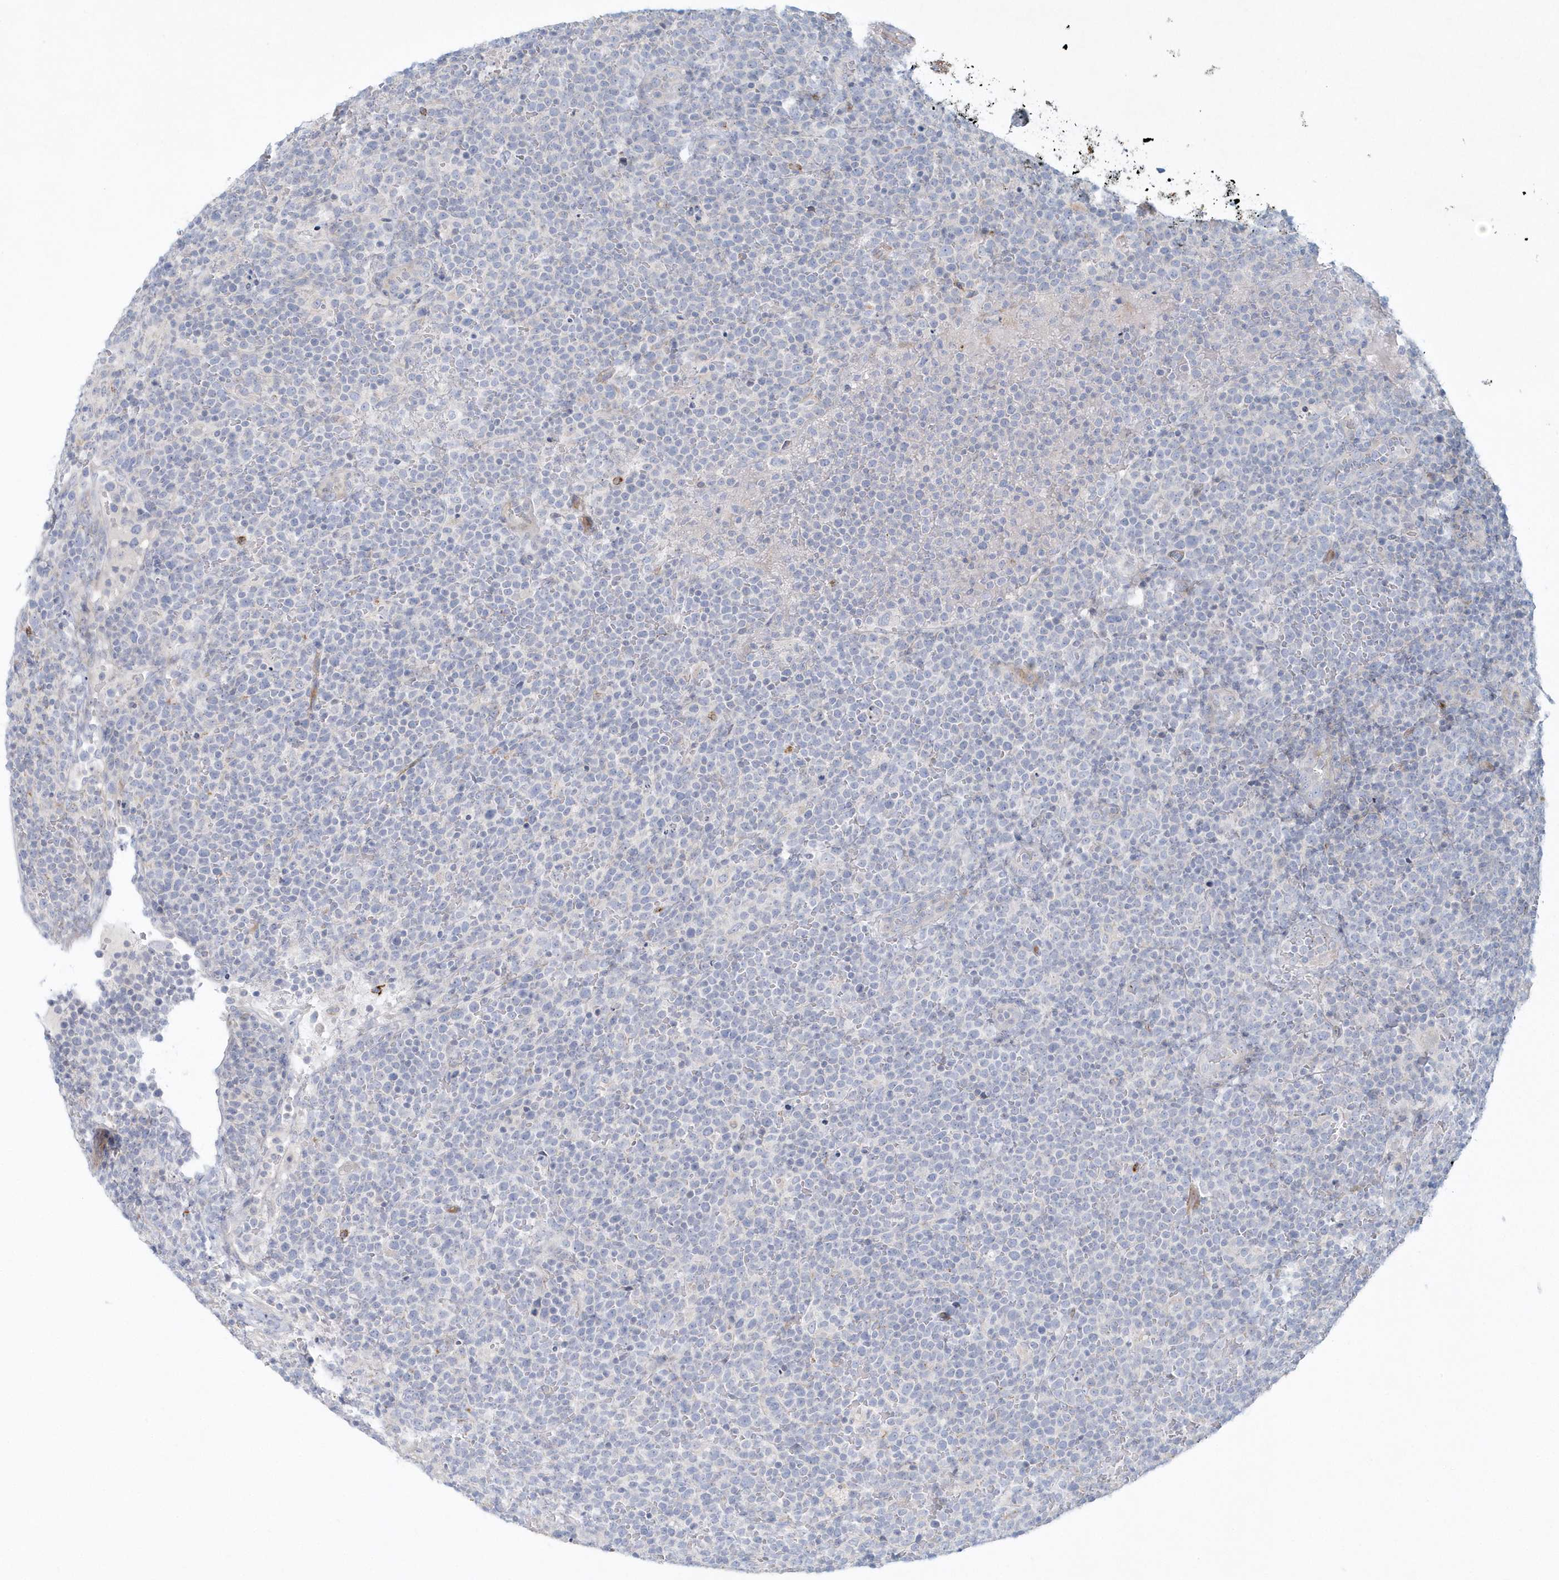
{"staining": {"intensity": "negative", "quantity": "none", "location": "none"}, "tissue": "lymphoma", "cell_type": "Tumor cells", "image_type": "cancer", "snomed": [{"axis": "morphology", "description": "Malignant lymphoma, non-Hodgkin's type, High grade"}, {"axis": "topography", "description": "Lymph node"}], "caption": "Photomicrograph shows no significant protein staining in tumor cells of high-grade malignant lymphoma, non-Hodgkin's type. (DAB IHC visualized using brightfield microscopy, high magnification).", "gene": "DNAH1", "patient": {"sex": "male", "age": 61}}